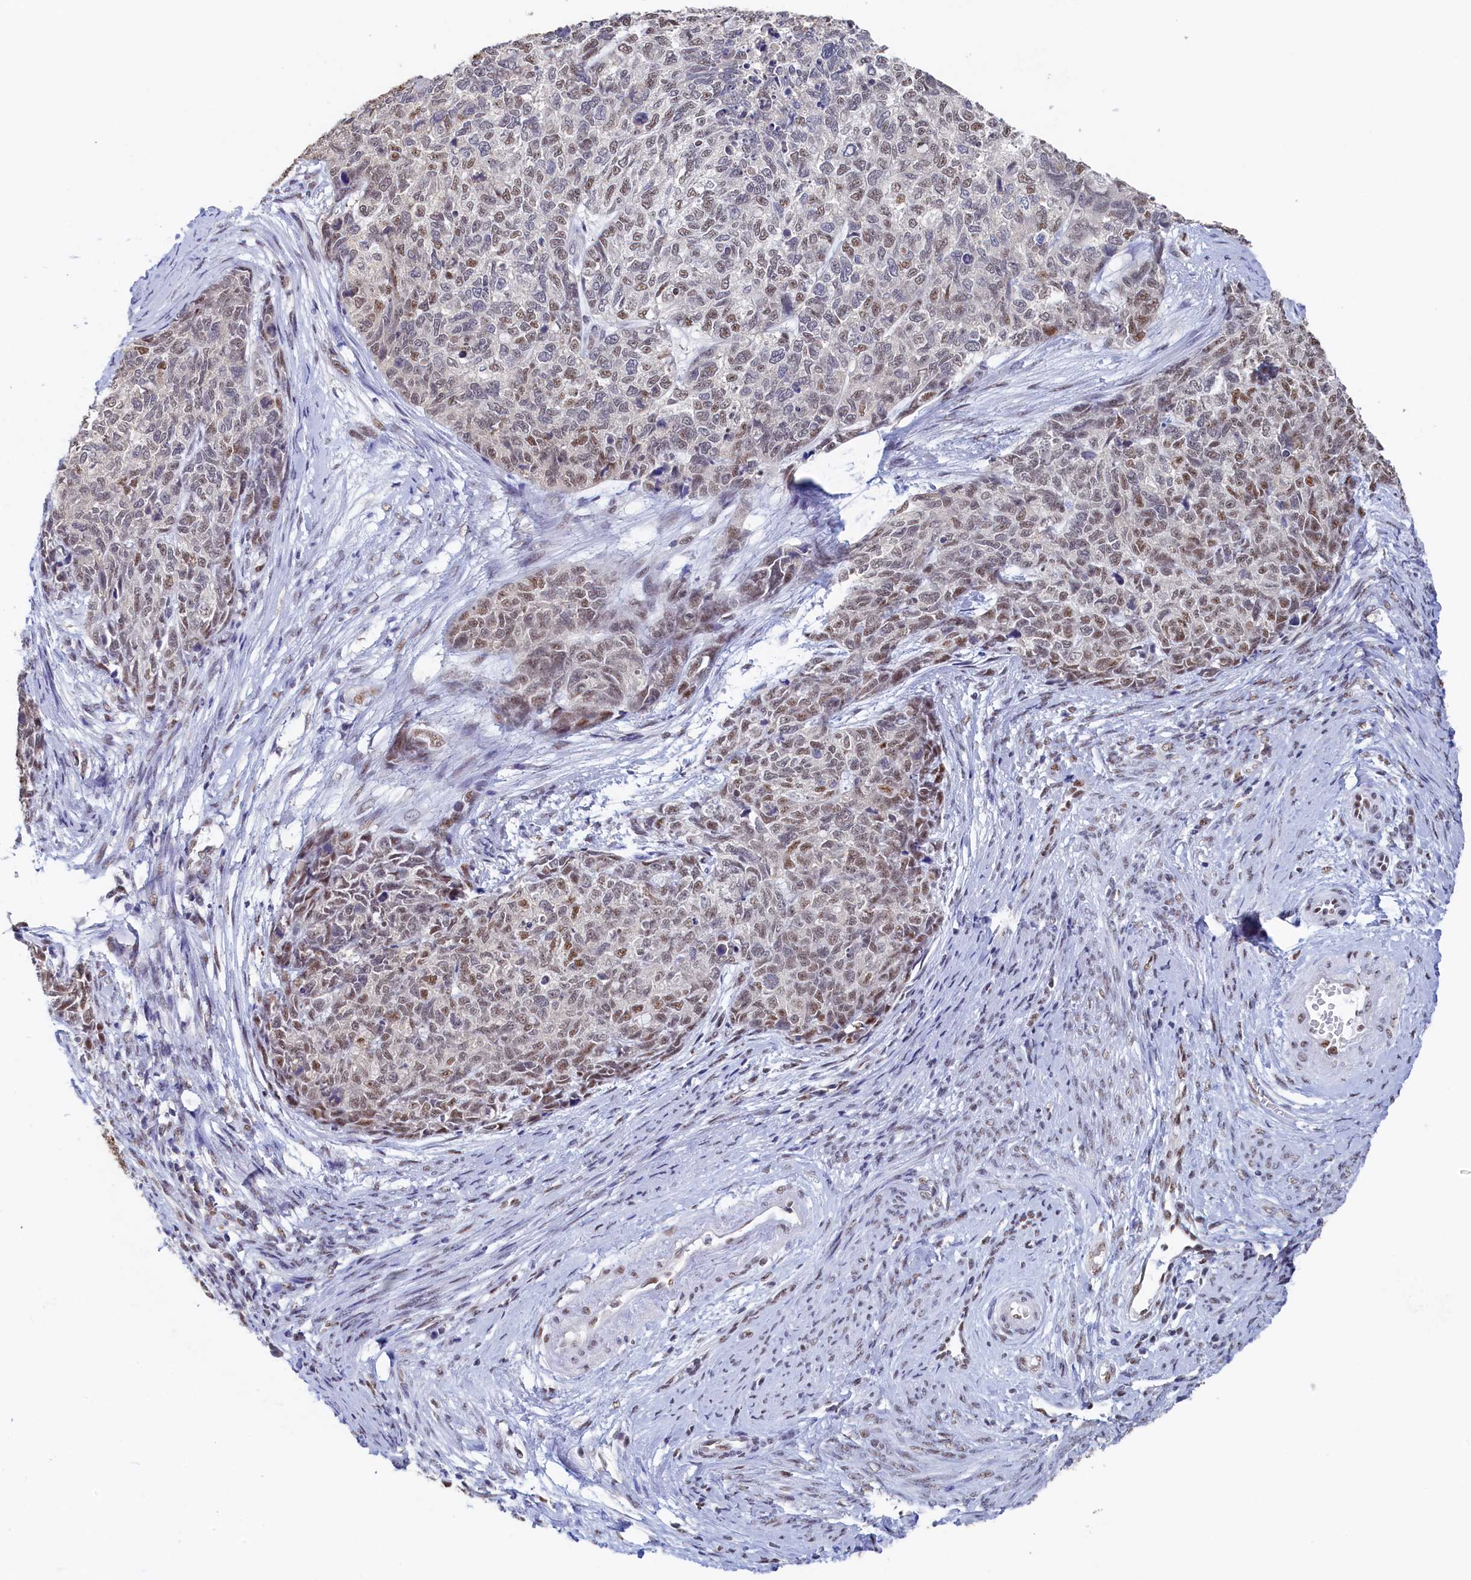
{"staining": {"intensity": "moderate", "quantity": "25%-75%", "location": "nuclear"}, "tissue": "cervical cancer", "cell_type": "Tumor cells", "image_type": "cancer", "snomed": [{"axis": "morphology", "description": "Squamous cell carcinoma, NOS"}, {"axis": "topography", "description": "Cervix"}], "caption": "Immunohistochemical staining of cervical squamous cell carcinoma demonstrates medium levels of moderate nuclear protein positivity in about 25%-75% of tumor cells. Nuclei are stained in blue.", "gene": "MOSPD3", "patient": {"sex": "female", "age": 63}}